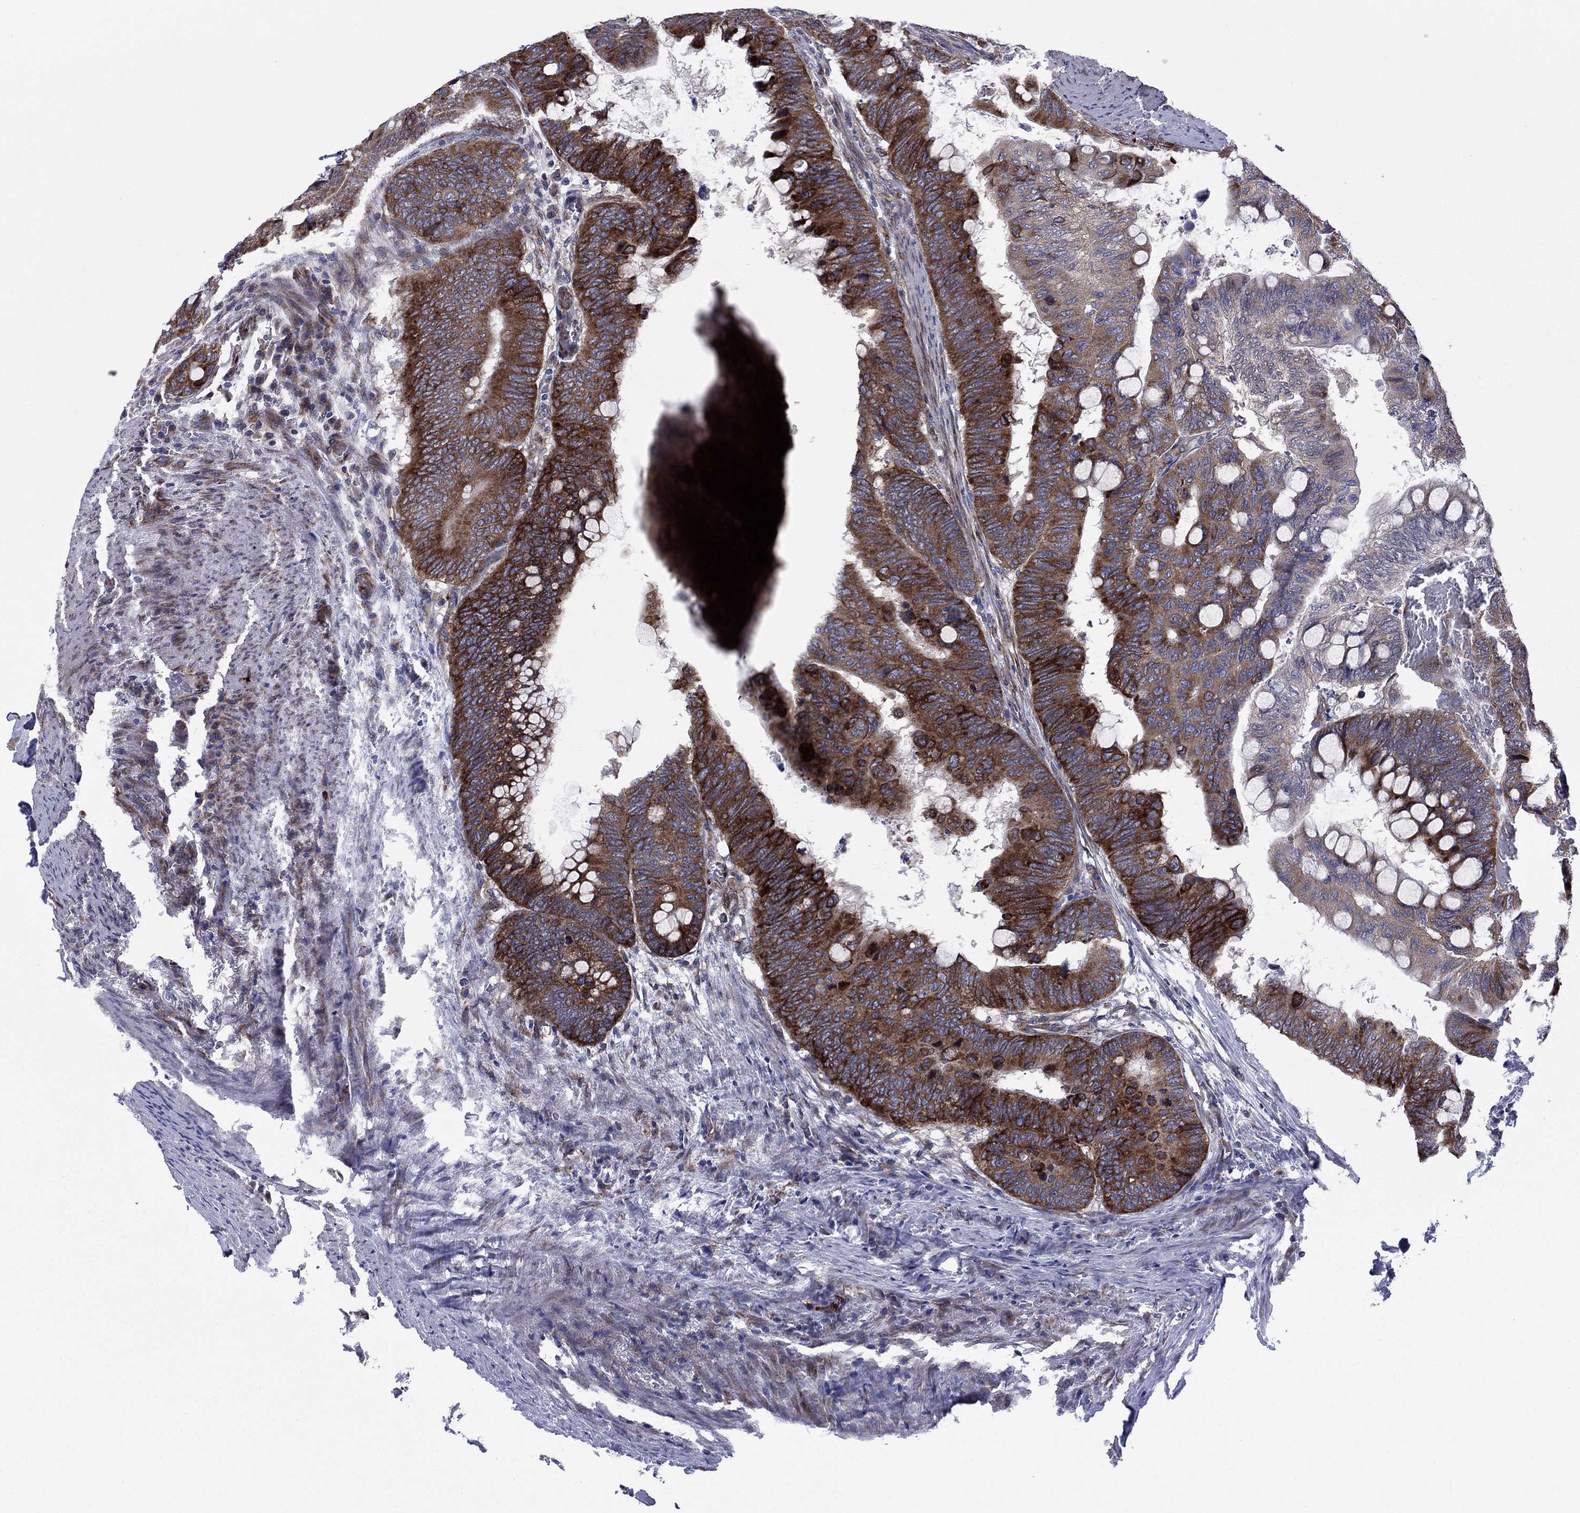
{"staining": {"intensity": "strong", "quantity": "25%-75%", "location": "cytoplasmic/membranous"}, "tissue": "colorectal cancer", "cell_type": "Tumor cells", "image_type": "cancer", "snomed": [{"axis": "morphology", "description": "Normal tissue, NOS"}, {"axis": "morphology", "description": "Adenocarcinoma, NOS"}, {"axis": "topography", "description": "Rectum"}, {"axis": "topography", "description": "Peripheral nerve tissue"}], "caption": "Colorectal adenocarcinoma tissue demonstrates strong cytoplasmic/membranous positivity in approximately 25%-75% of tumor cells, visualized by immunohistochemistry. (Brightfield microscopy of DAB IHC at high magnification).", "gene": "GPR155", "patient": {"sex": "male", "age": 92}}